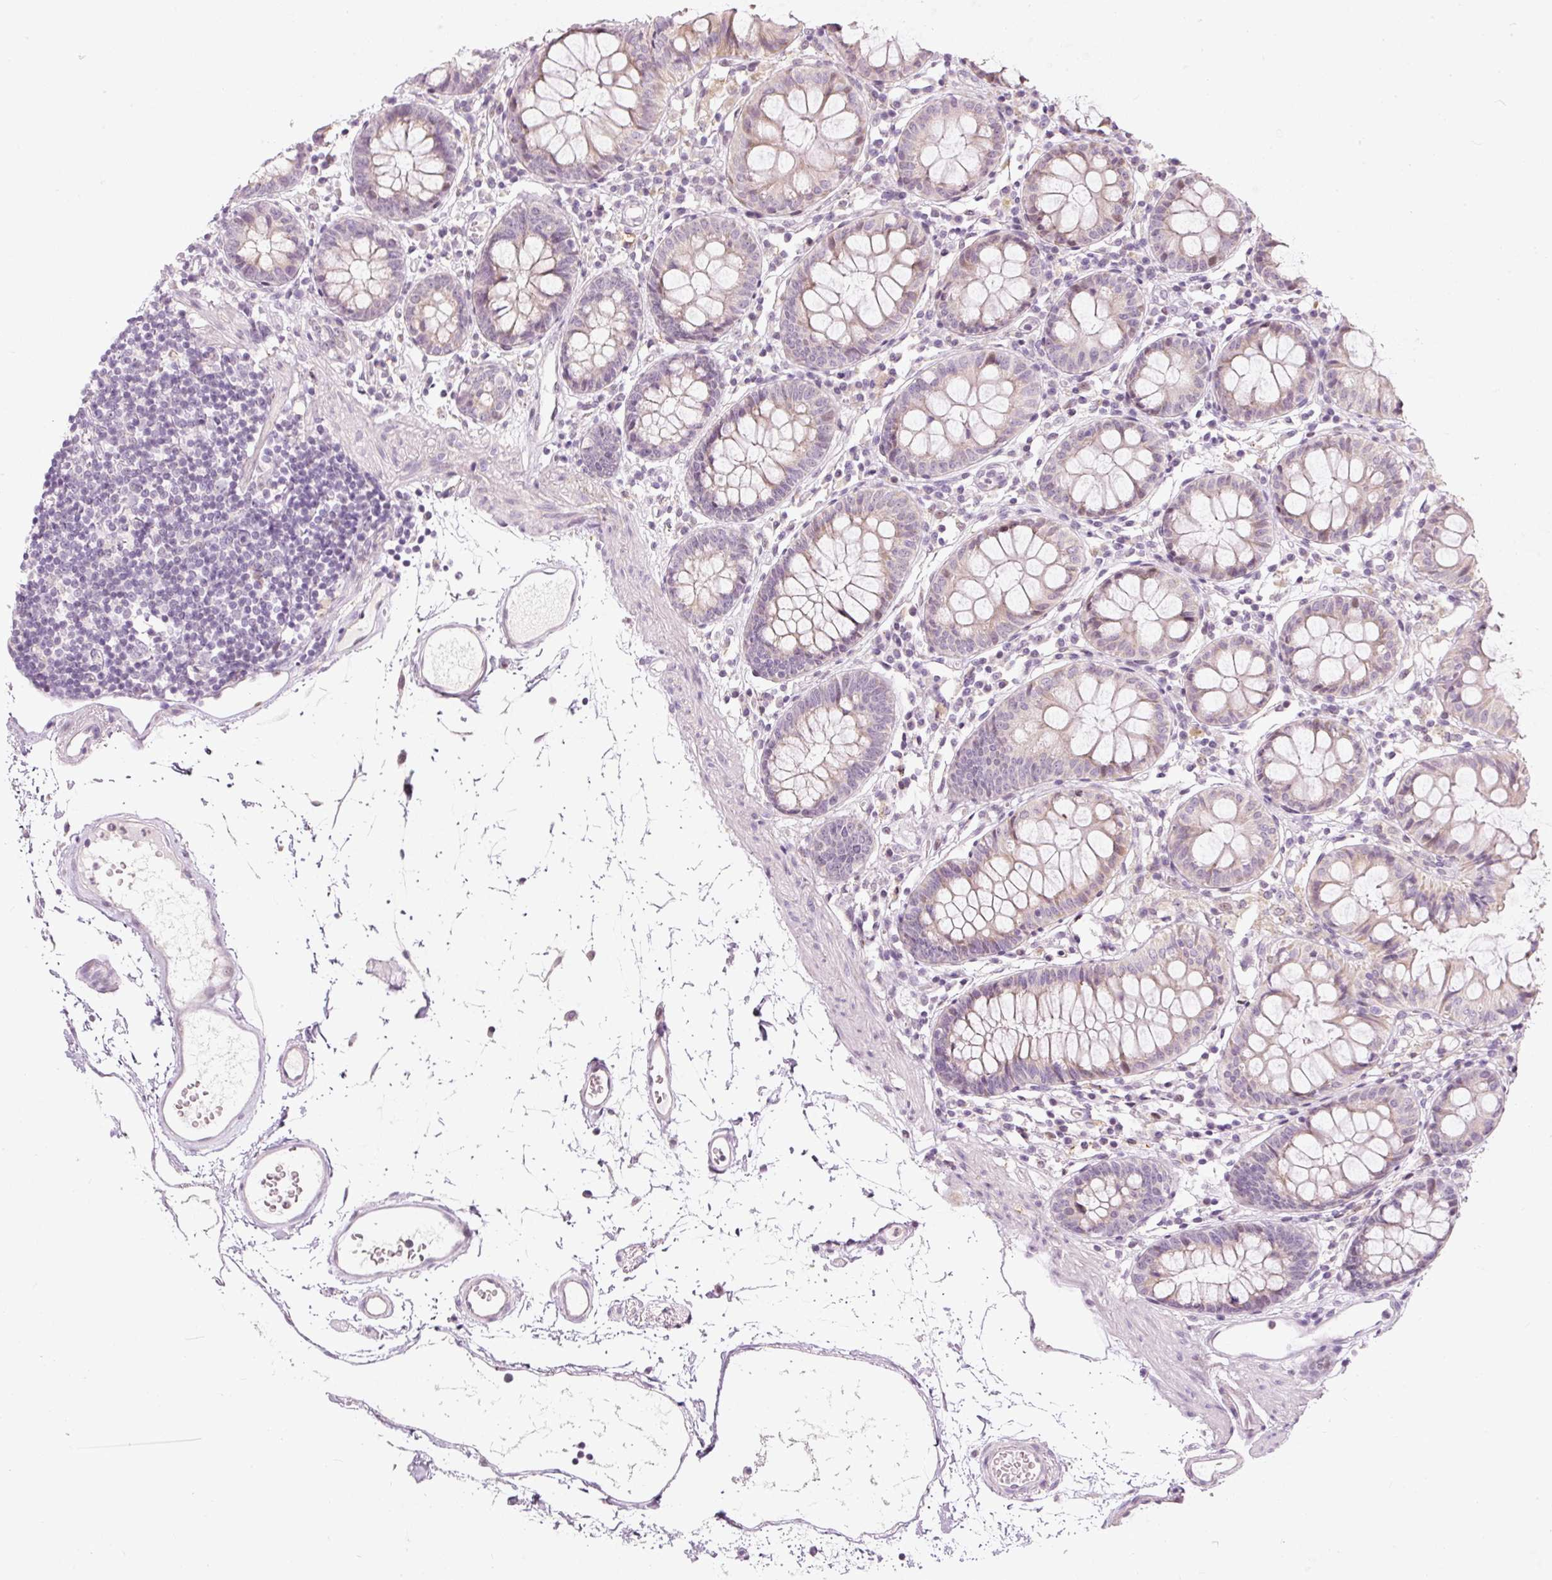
{"staining": {"intensity": "negative", "quantity": "none", "location": "none"}, "tissue": "colon", "cell_type": "Endothelial cells", "image_type": "normal", "snomed": [{"axis": "morphology", "description": "Normal tissue, NOS"}, {"axis": "topography", "description": "Colon"}], "caption": "An image of human colon is negative for staining in endothelial cells. (Immunohistochemistry (ihc), brightfield microscopy, high magnification).", "gene": "RNF39", "patient": {"sex": "female", "age": 84}}